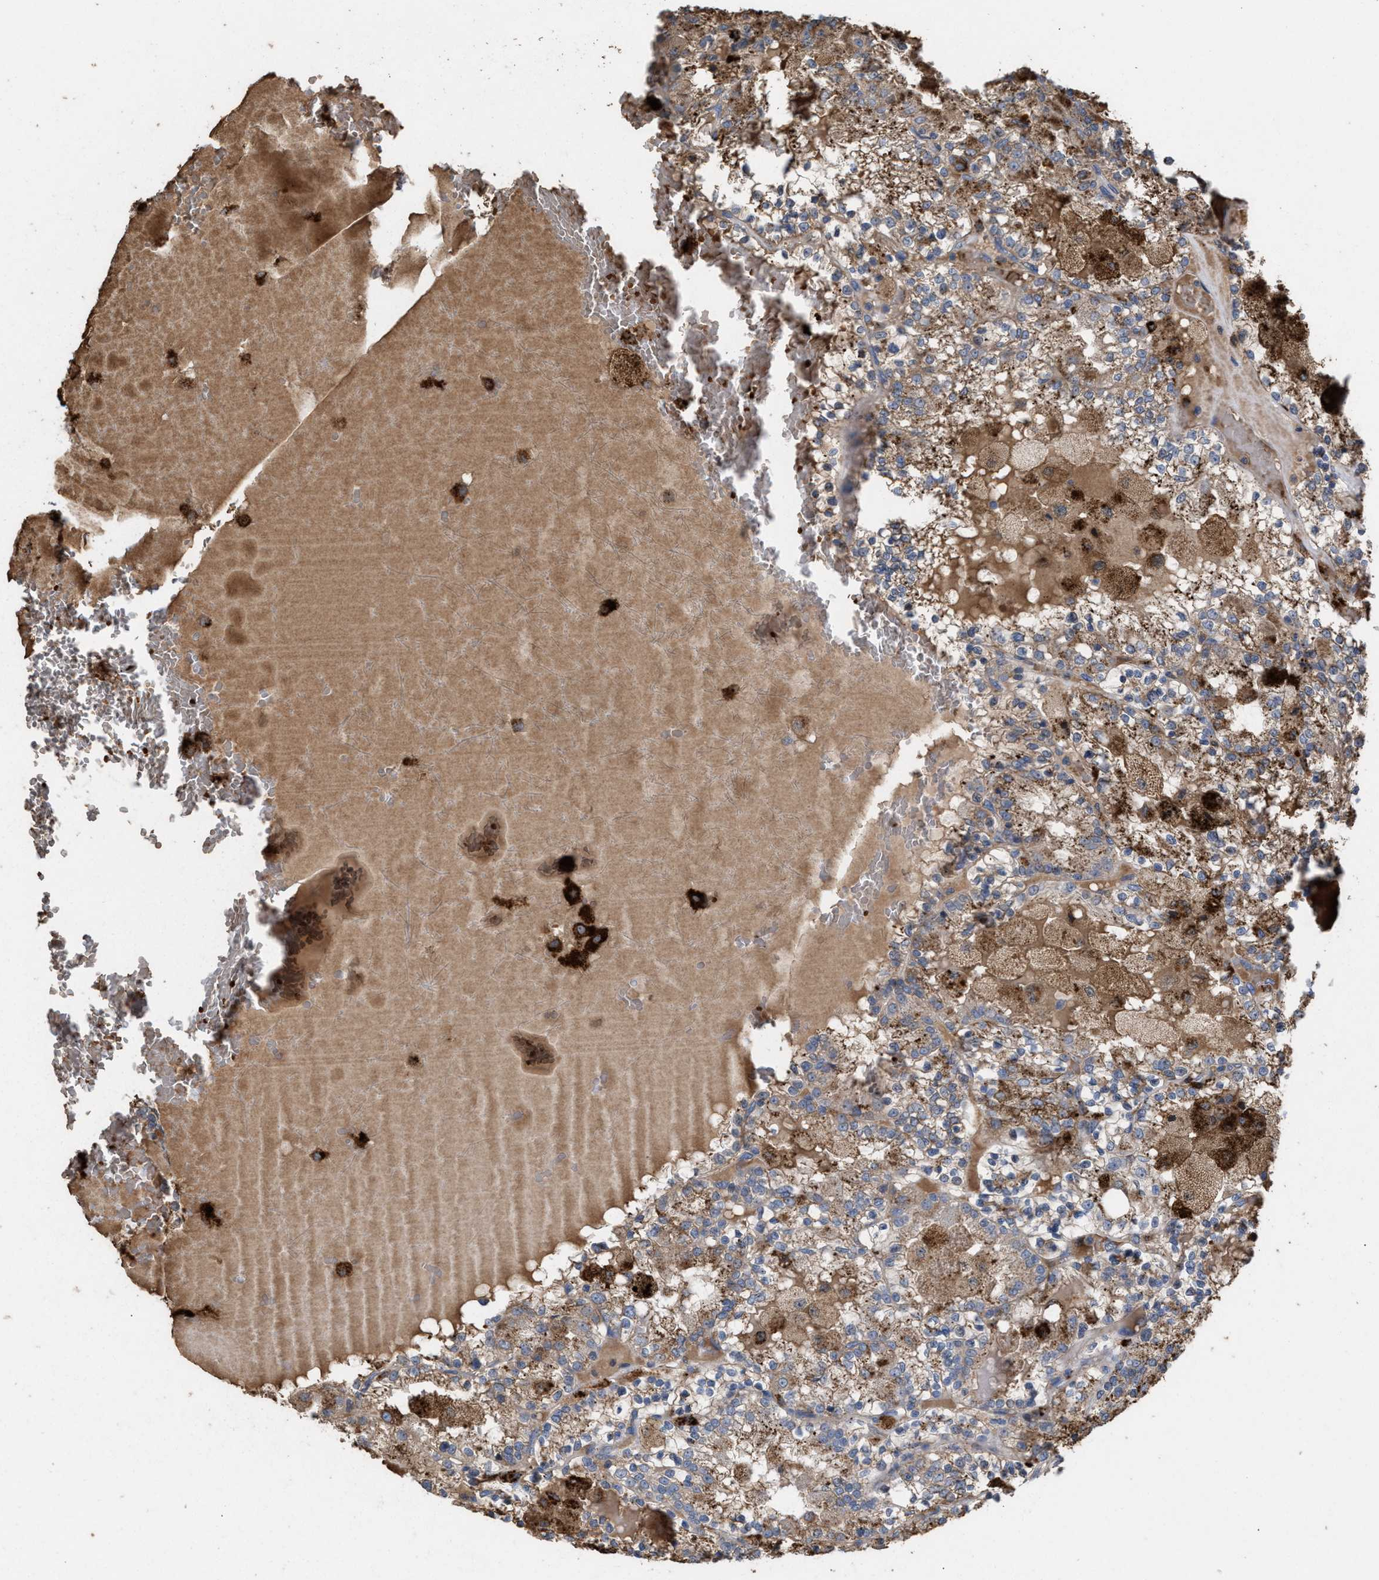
{"staining": {"intensity": "moderate", "quantity": ">75%", "location": "cytoplasmic/membranous"}, "tissue": "renal cancer", "cell_type": "Tumor cells", "image_type": "cancer", "snomed": [{"axis": "morphology", "description": "Adenocarcinoma, NOS"}, {"axis": "topography", "description": "Kidney"}], "caption": "Moderate cytoplasmic/membranous protein positivity is present in about >75% of tumor cells in renal cancer (adenocarcinoma).", "gene": "ELMO3", "patient": {"sex": "female", "age": 56}}